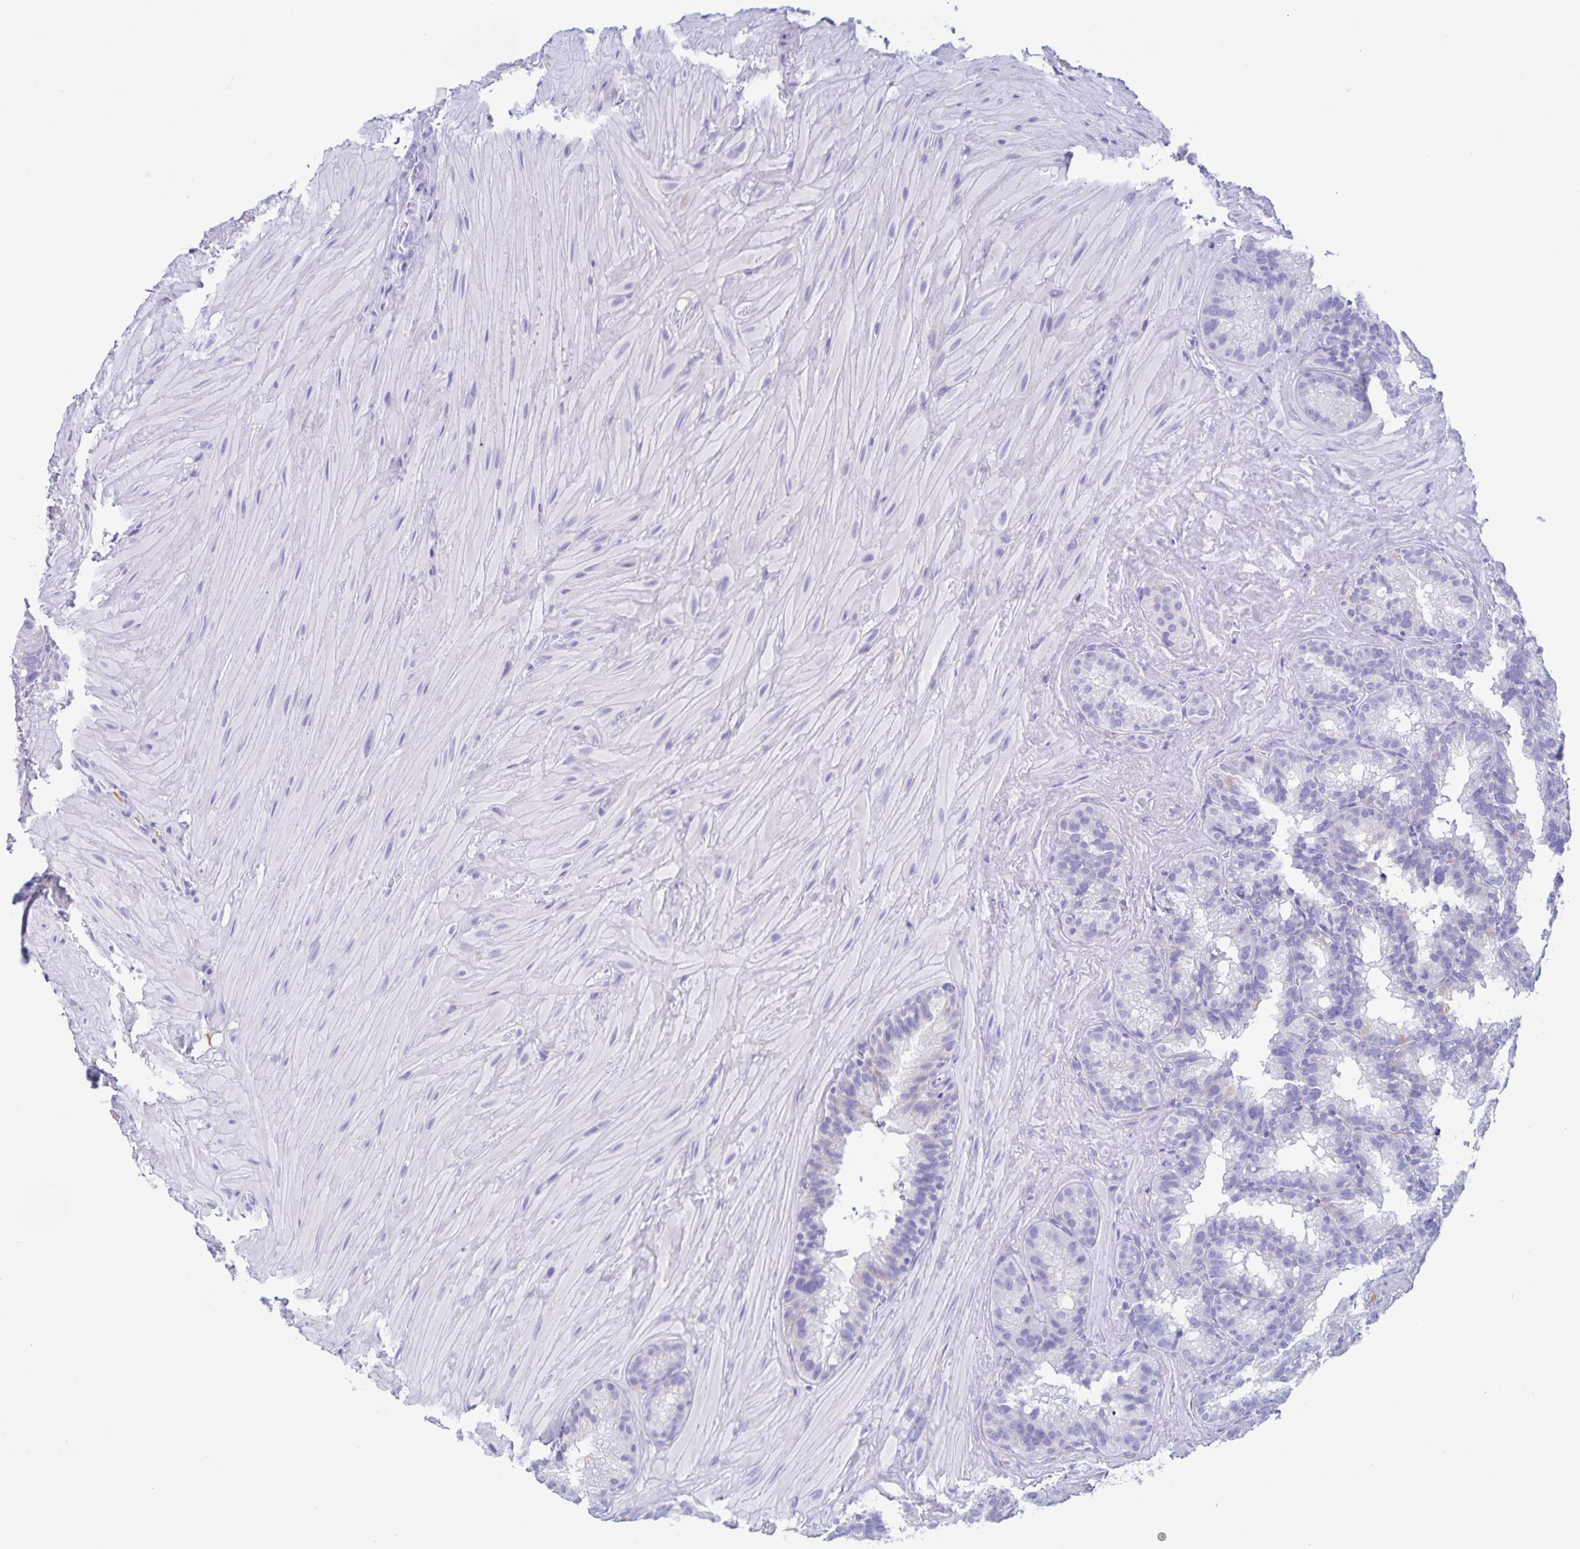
{"staining": {"intensity": "negative", "quantity": "none", "location": "none"}, "tissue": "seminal vesicle", "cell_type": "Glandular cells", "image_type": "normal", "snomed": [{"axis": "morphology", "description": "Normal tissue, NOS"}, {"axis": "topography", "description": "Seminal veicle"}], "caption": "Immunohistochemical staining of benign human seminal vesicle demonstrates no significant staining in glandular cells. (DAB IHC with hematoxylin counter stain).", "gene": "CATSPER4", "patient": {"sex": "male", "age": 60}}